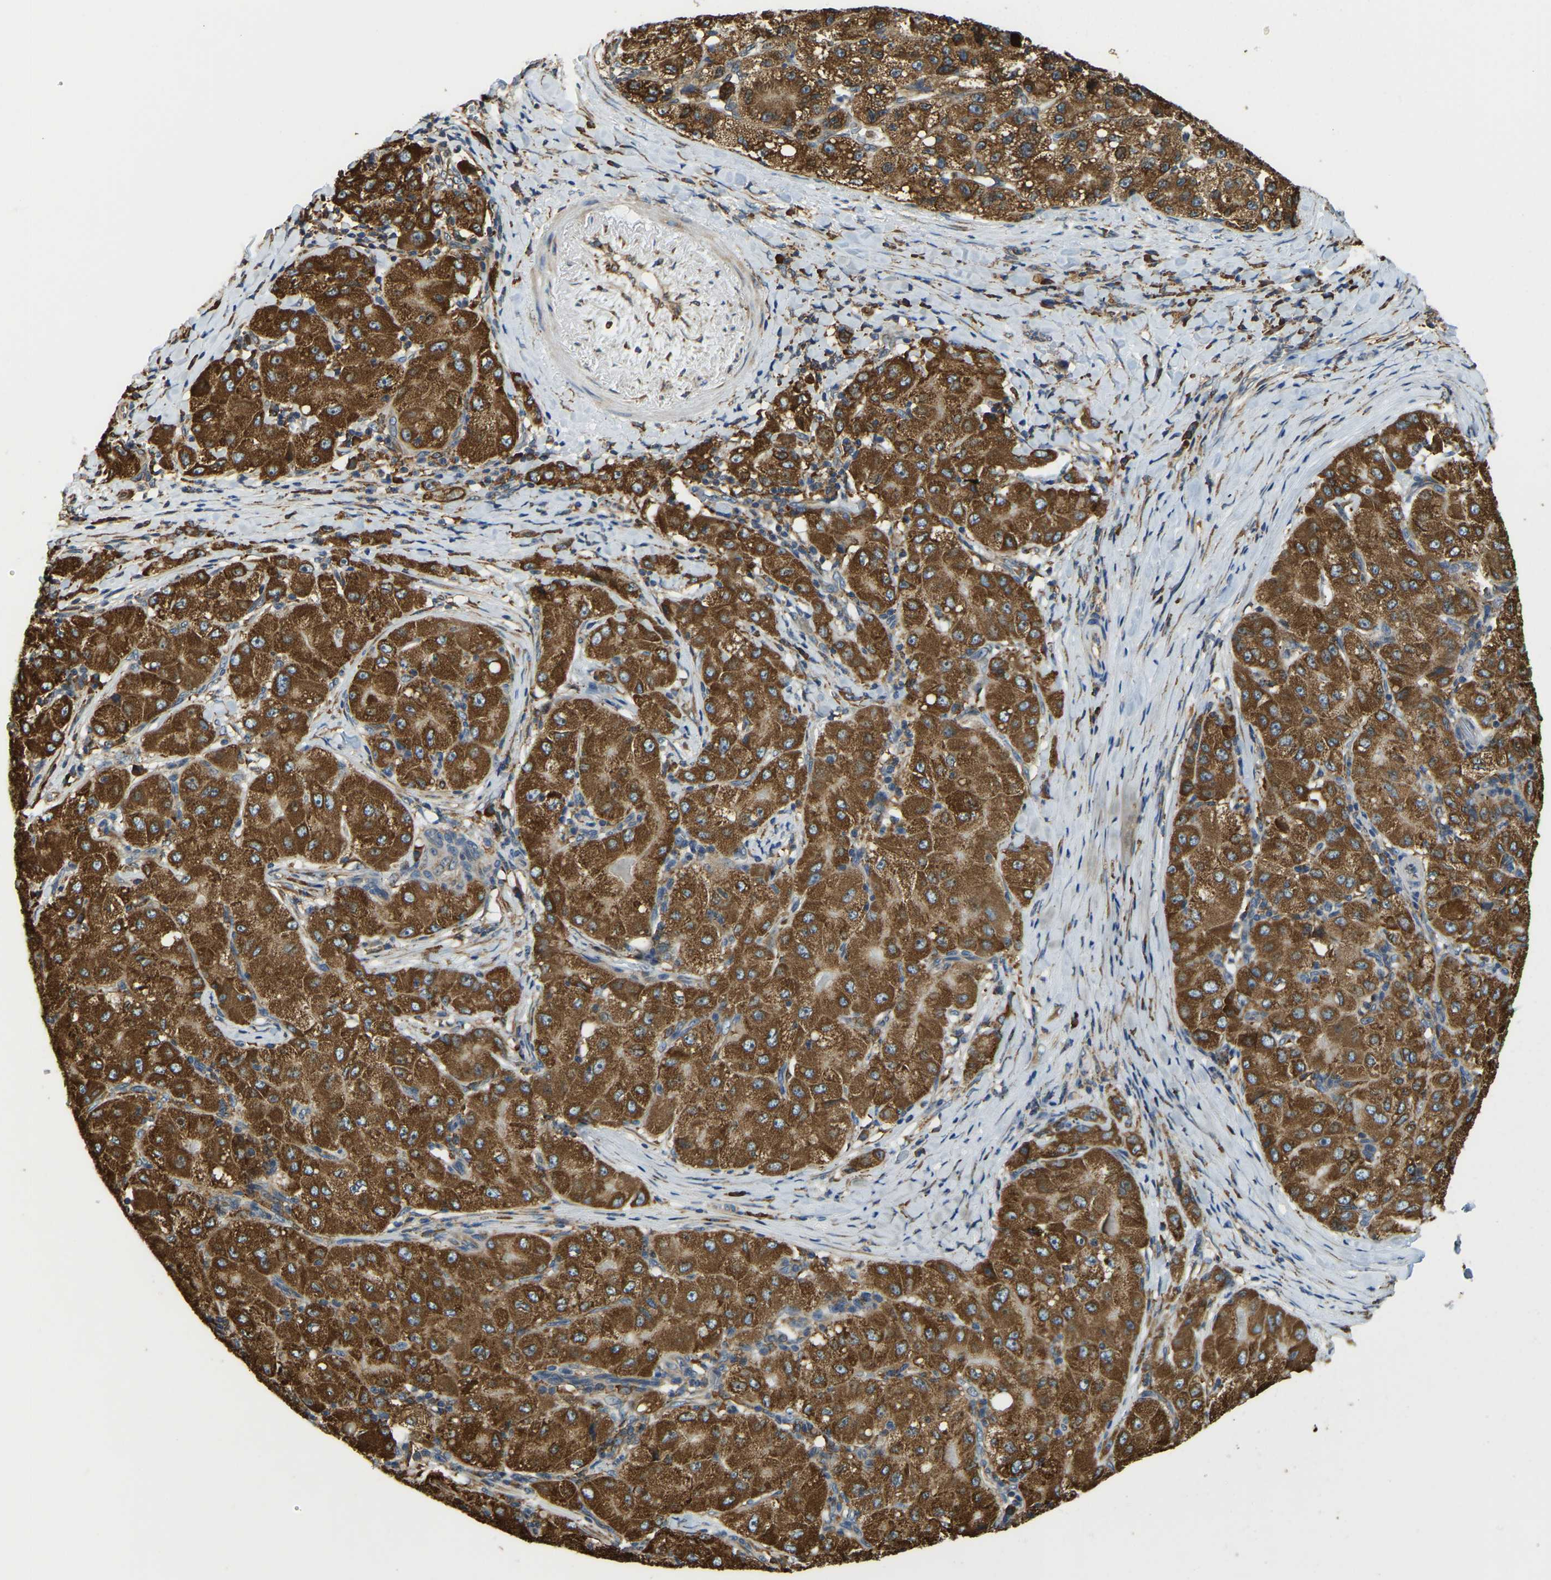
{"staining": {"intensity": "strong", "quantity": ">75%", "location": "cytoplasmic/membranous"}, "tissue": "liver cancer", "cell_type": "Tumor cells", "image_type": "cancer", "snomed": [{"axis": "morphology", "description": "Carcinoma, Hepatocellular, NOS"}, {"axis": "topography", "description": "Liver"}], "caption": "An IHC histopathology image of tumor tissue is shown. Protein staining in brown shows strong cytoplasmic/membranous positivity in hepatocellular carcinoma (liver) within tumor cells.", "gene": "RNF115", "patient": {"sex": "male", "age": 80}}